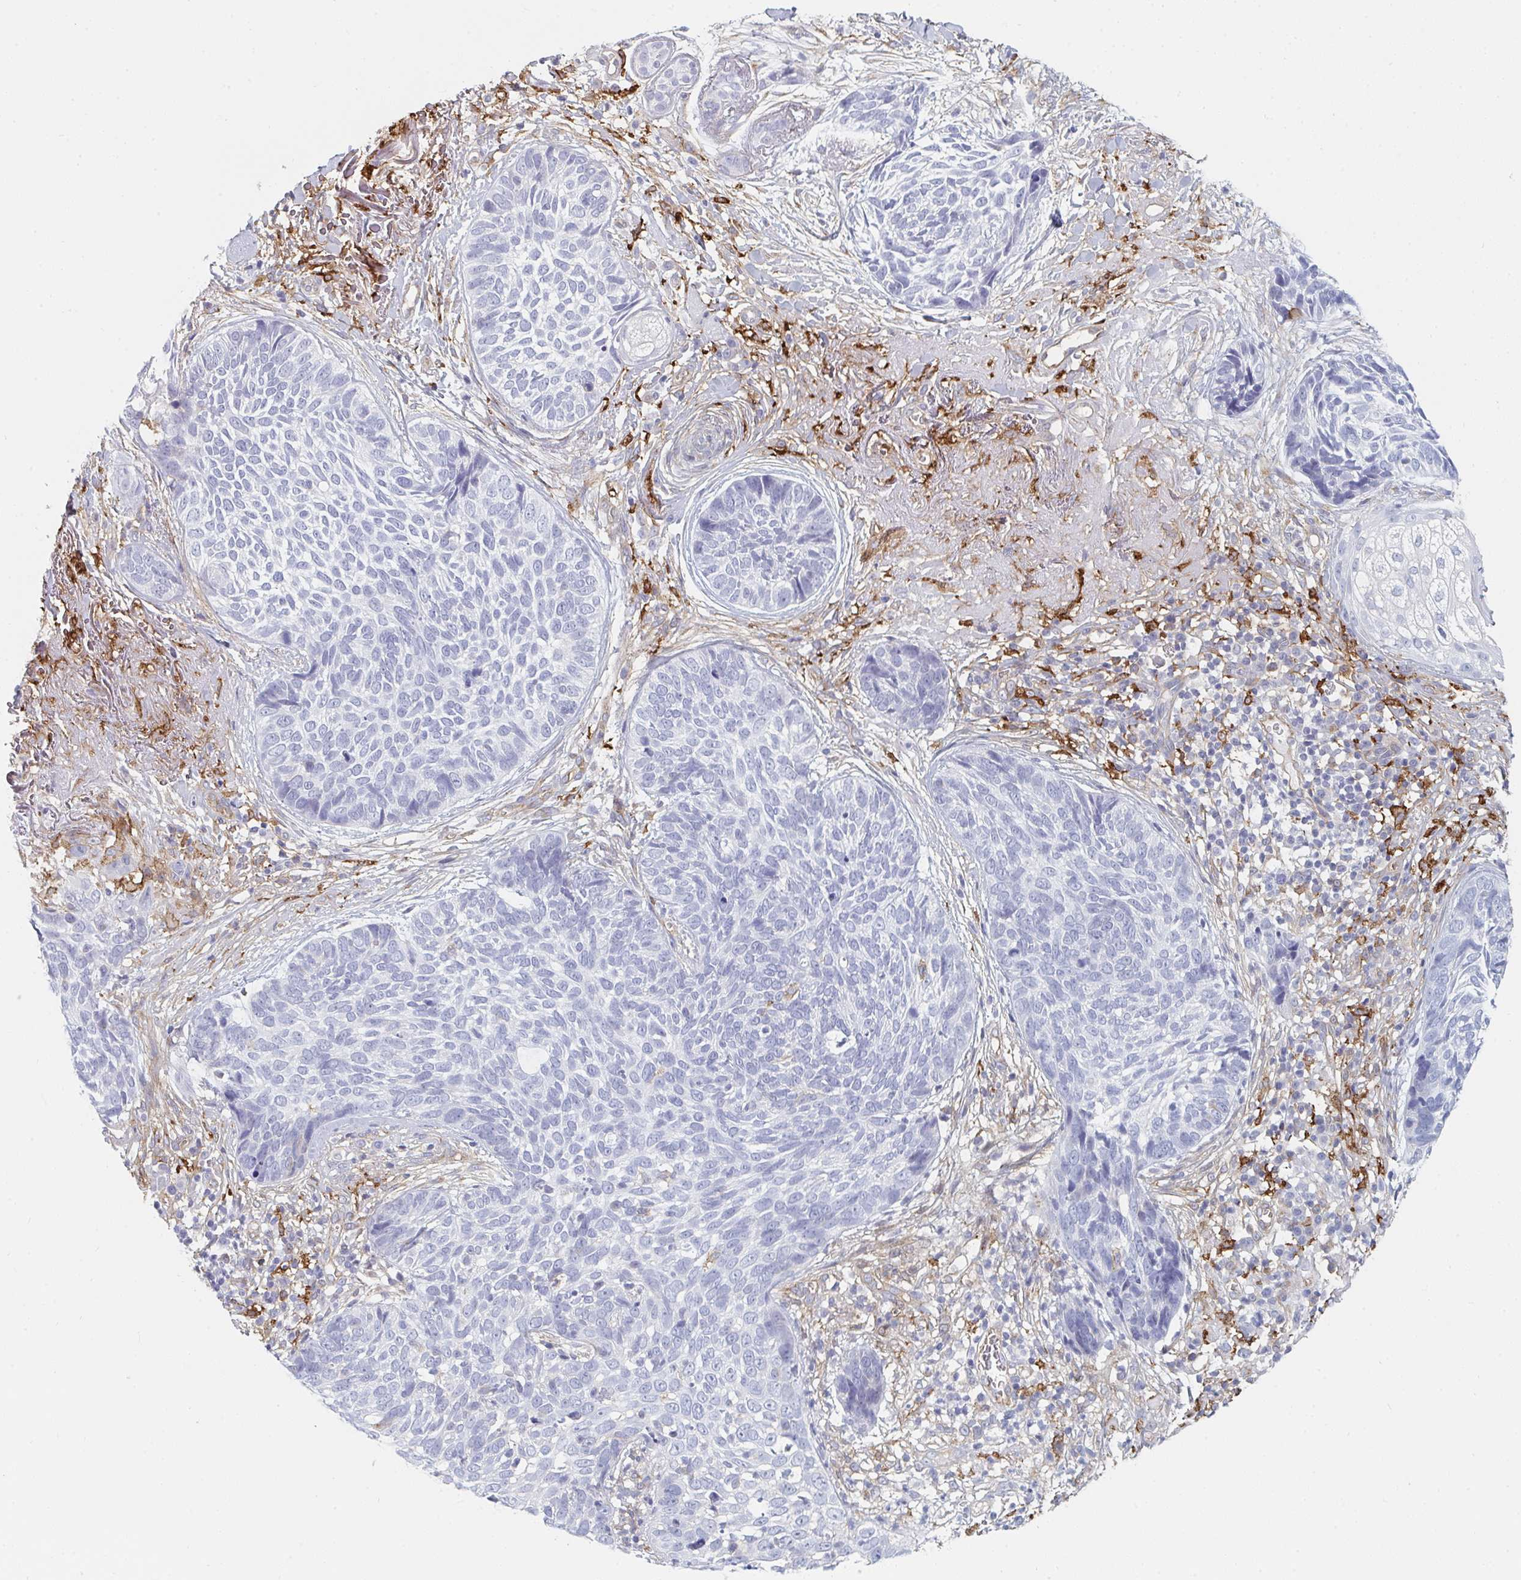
{"staining": {"intensity": "negative", "quantity": "none", "location": "none"}, "tissue": "skin cancer", "cell_type": "Tumor cells", "image_type": "cancer", "snomed": [{"axis": "morphology", "description": "Basal cell carcinoma"}, {"axis": "topography", "description": "Skin"}, {"axis": "topography", "description": "Skin of face"}], "caption": "A histopathology image of human skin cancer is negative for staining in tumor cells.", "gene": "DAB2", "patient": {"sex": "female", "age": 95}}